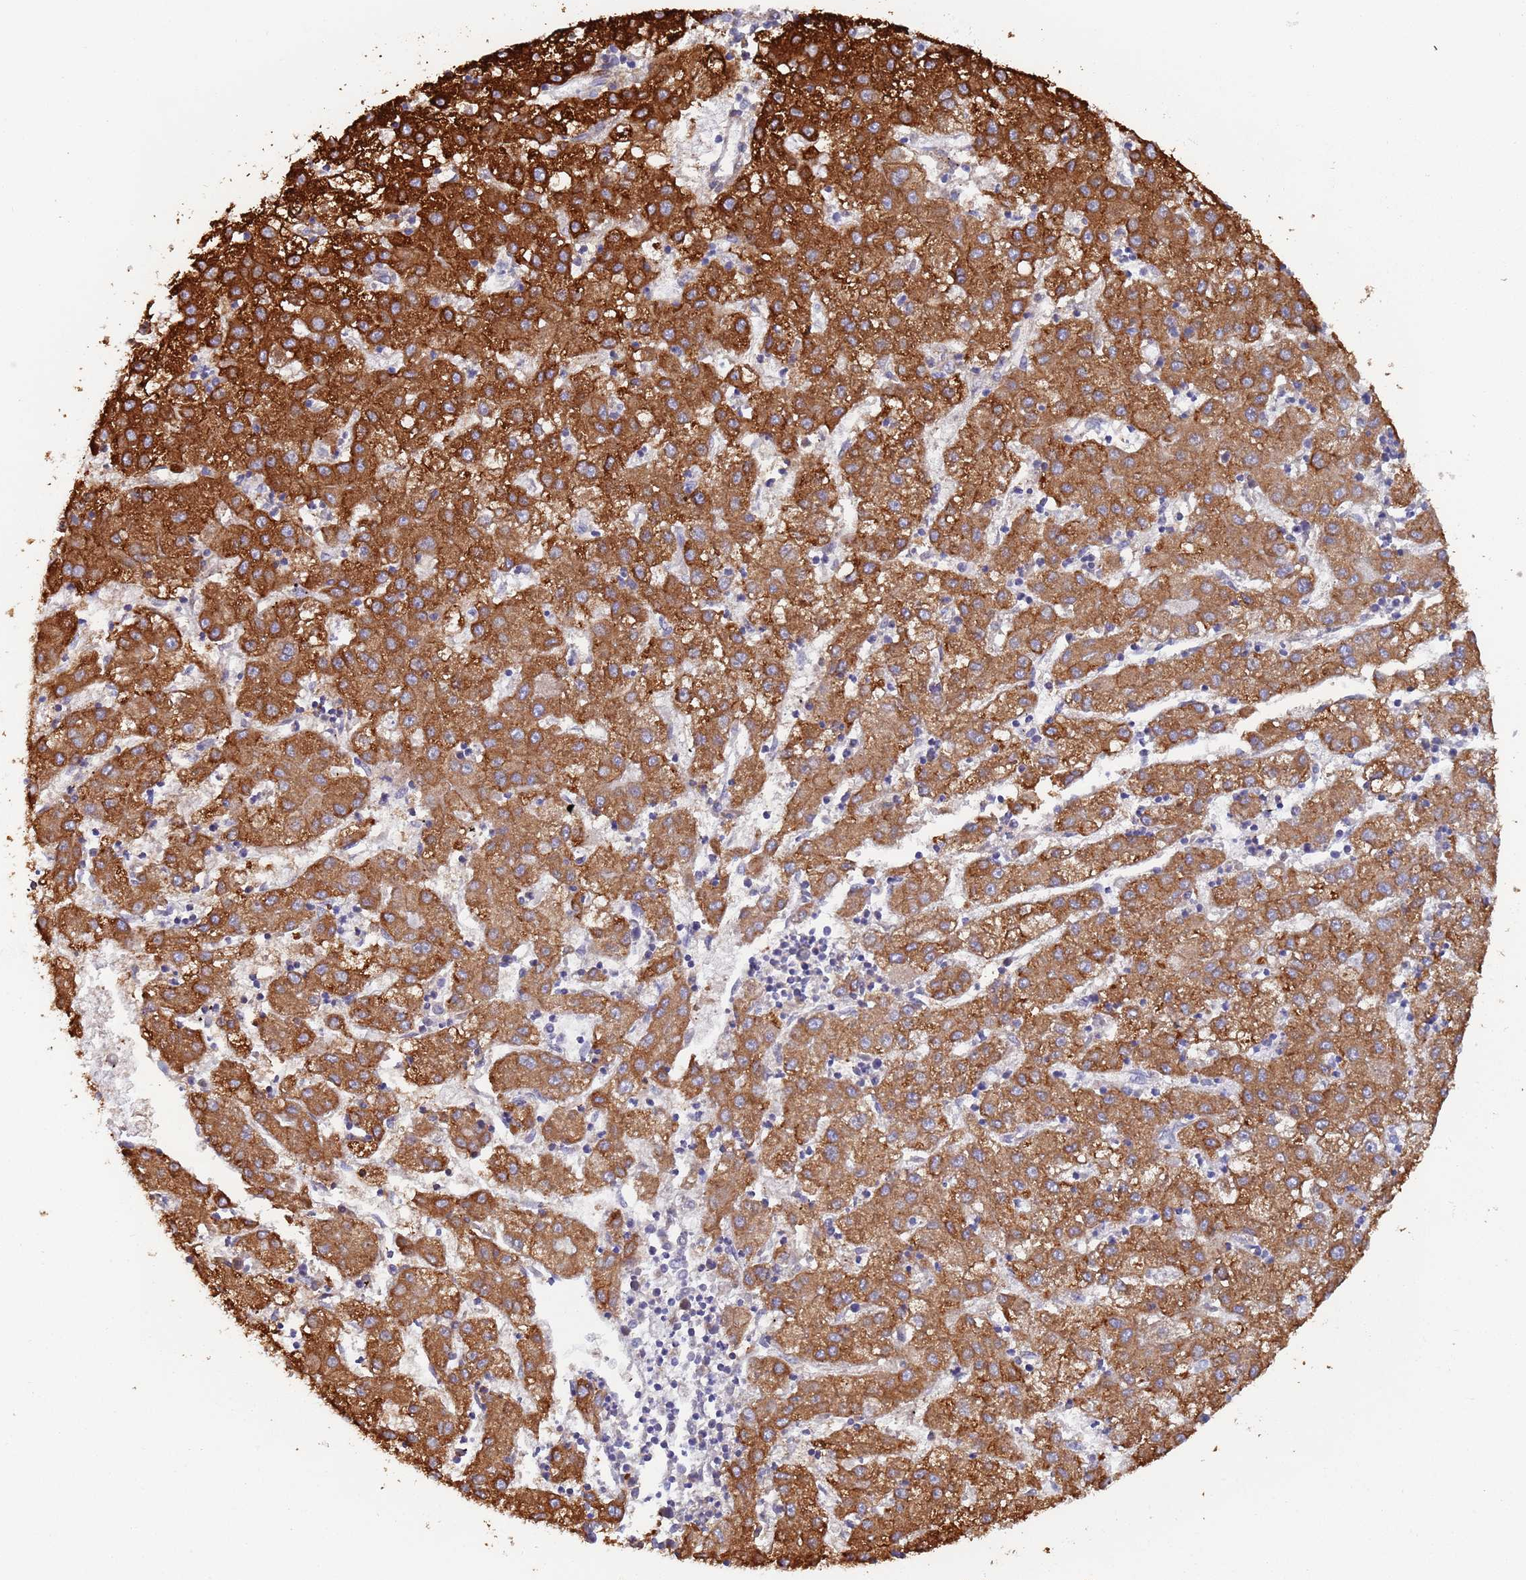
{"staining": {"intensity": "strong", "quantity": ">75%", "location": "cytoplasmic/membranous"}, "tissue": "liver cancer", "cell_type": "Tumor cells", "image_type": "cancer", "snomed": [{"axis": "morphology", "description": "Carcinoma, Hepatocellular, NOS"}, {"axis": "topography", "description": "Liver"}], "caption": "Human hepatocellular carcinoma (liver) stained with a brown dye exhibits strong cytoplasmic/membranous positive staining in about >75% of tumor cells.", "gene": "ZNF844", "patient": {"sex": "male", "age": 72}}